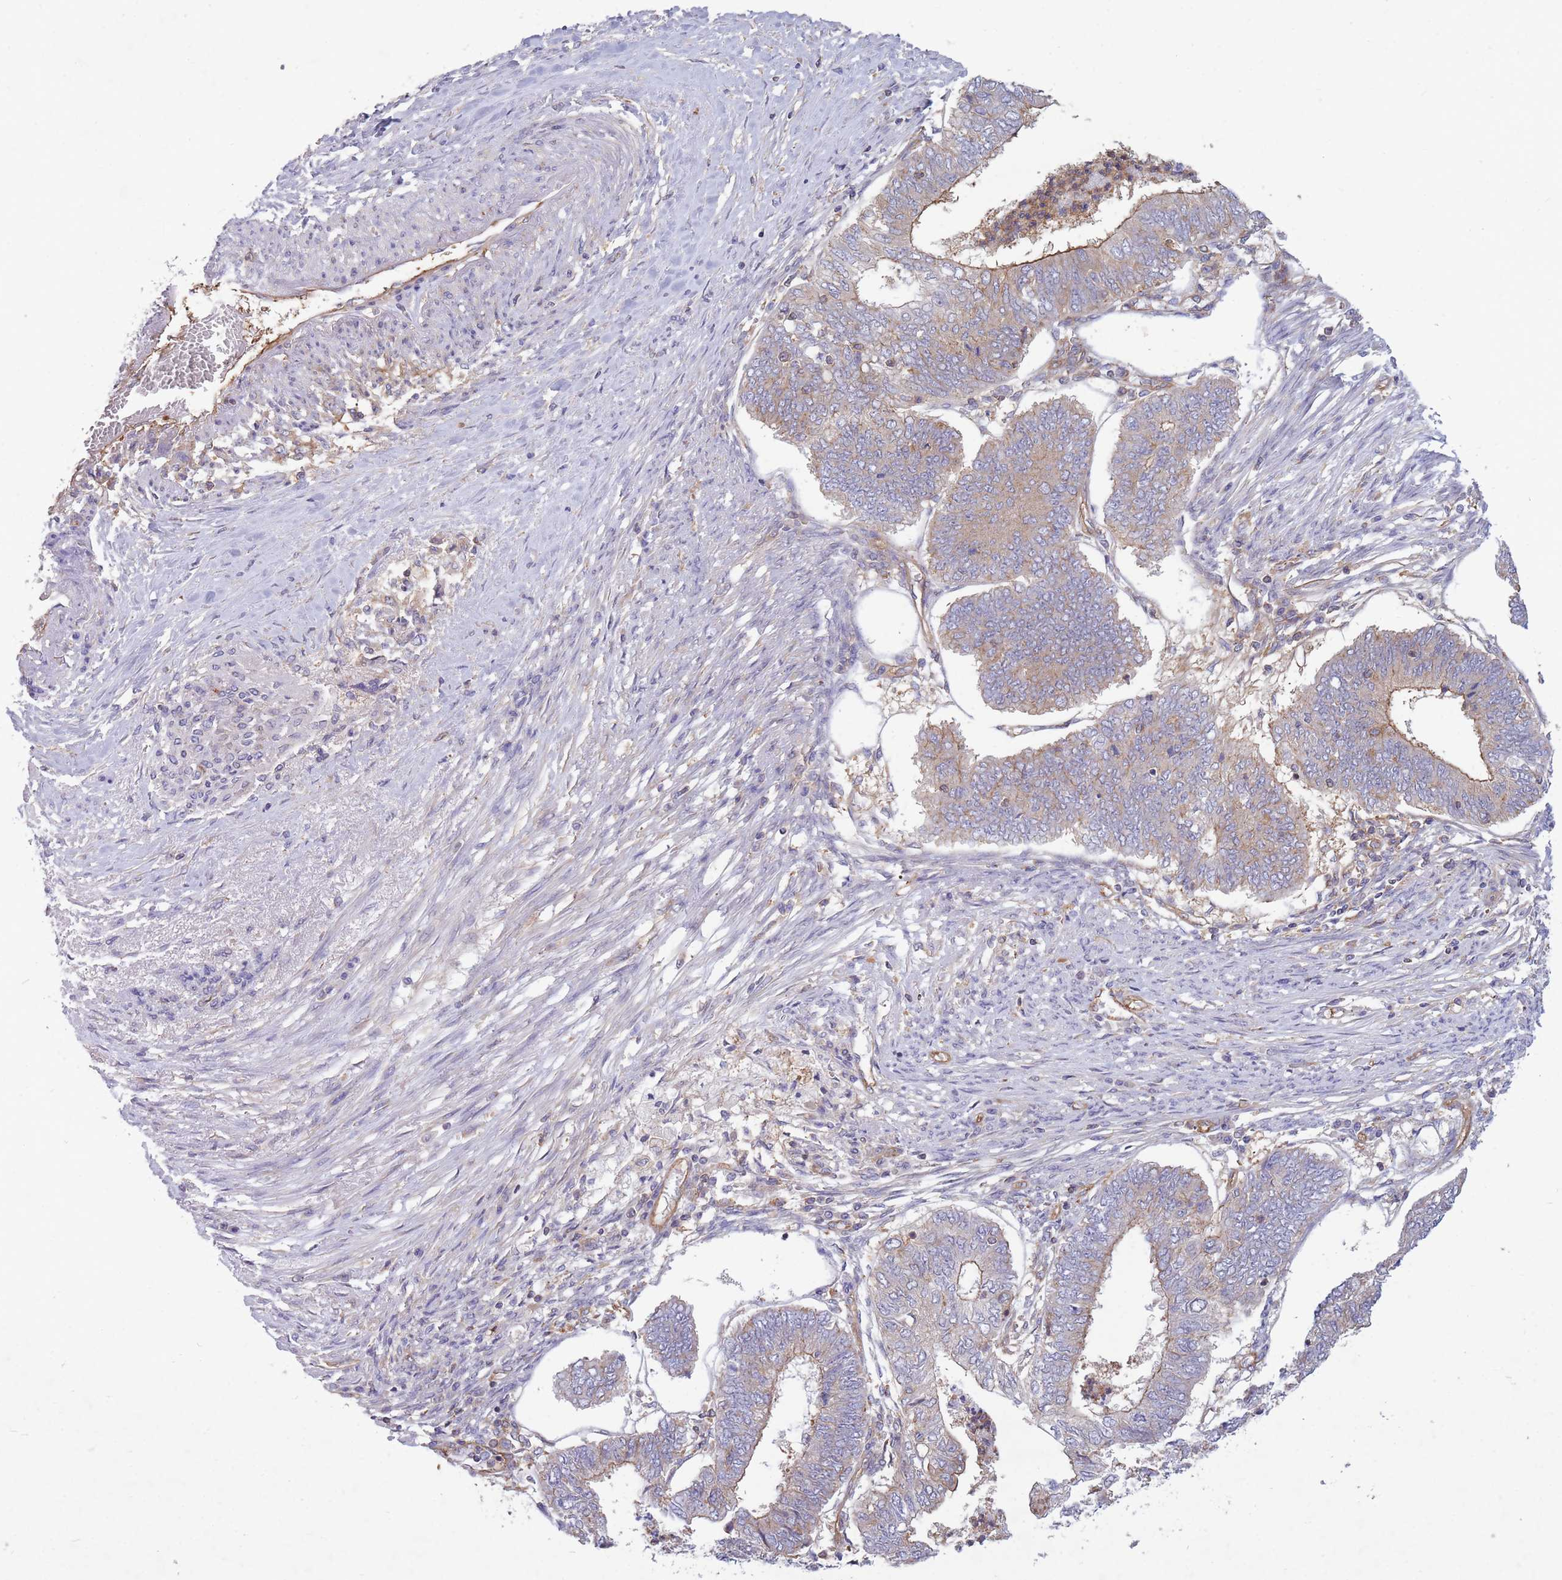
{"staining": {"intensity": "moderate", "quantity": "25%-75%", "location": "cytoplasmic/membranous"}, "tissue": "endometrial cancer", "cell_type": "Tumor cells", "image_type": "cancer", "snomed": [{"axis": "morphology", "description": "Adenocarcinoma, NOS"}, {"axis": "topography", "description": "Endometrium"}], "caption": "Endometrial cancer (adenocarcinoma) stained with a brown dye demonstrates moderate cytoplasmic/membranous positive expression in approximately 25%-75% of tumor cells.", "gene": "GGA1", "patient": {"sex": "female", "age": 68}}